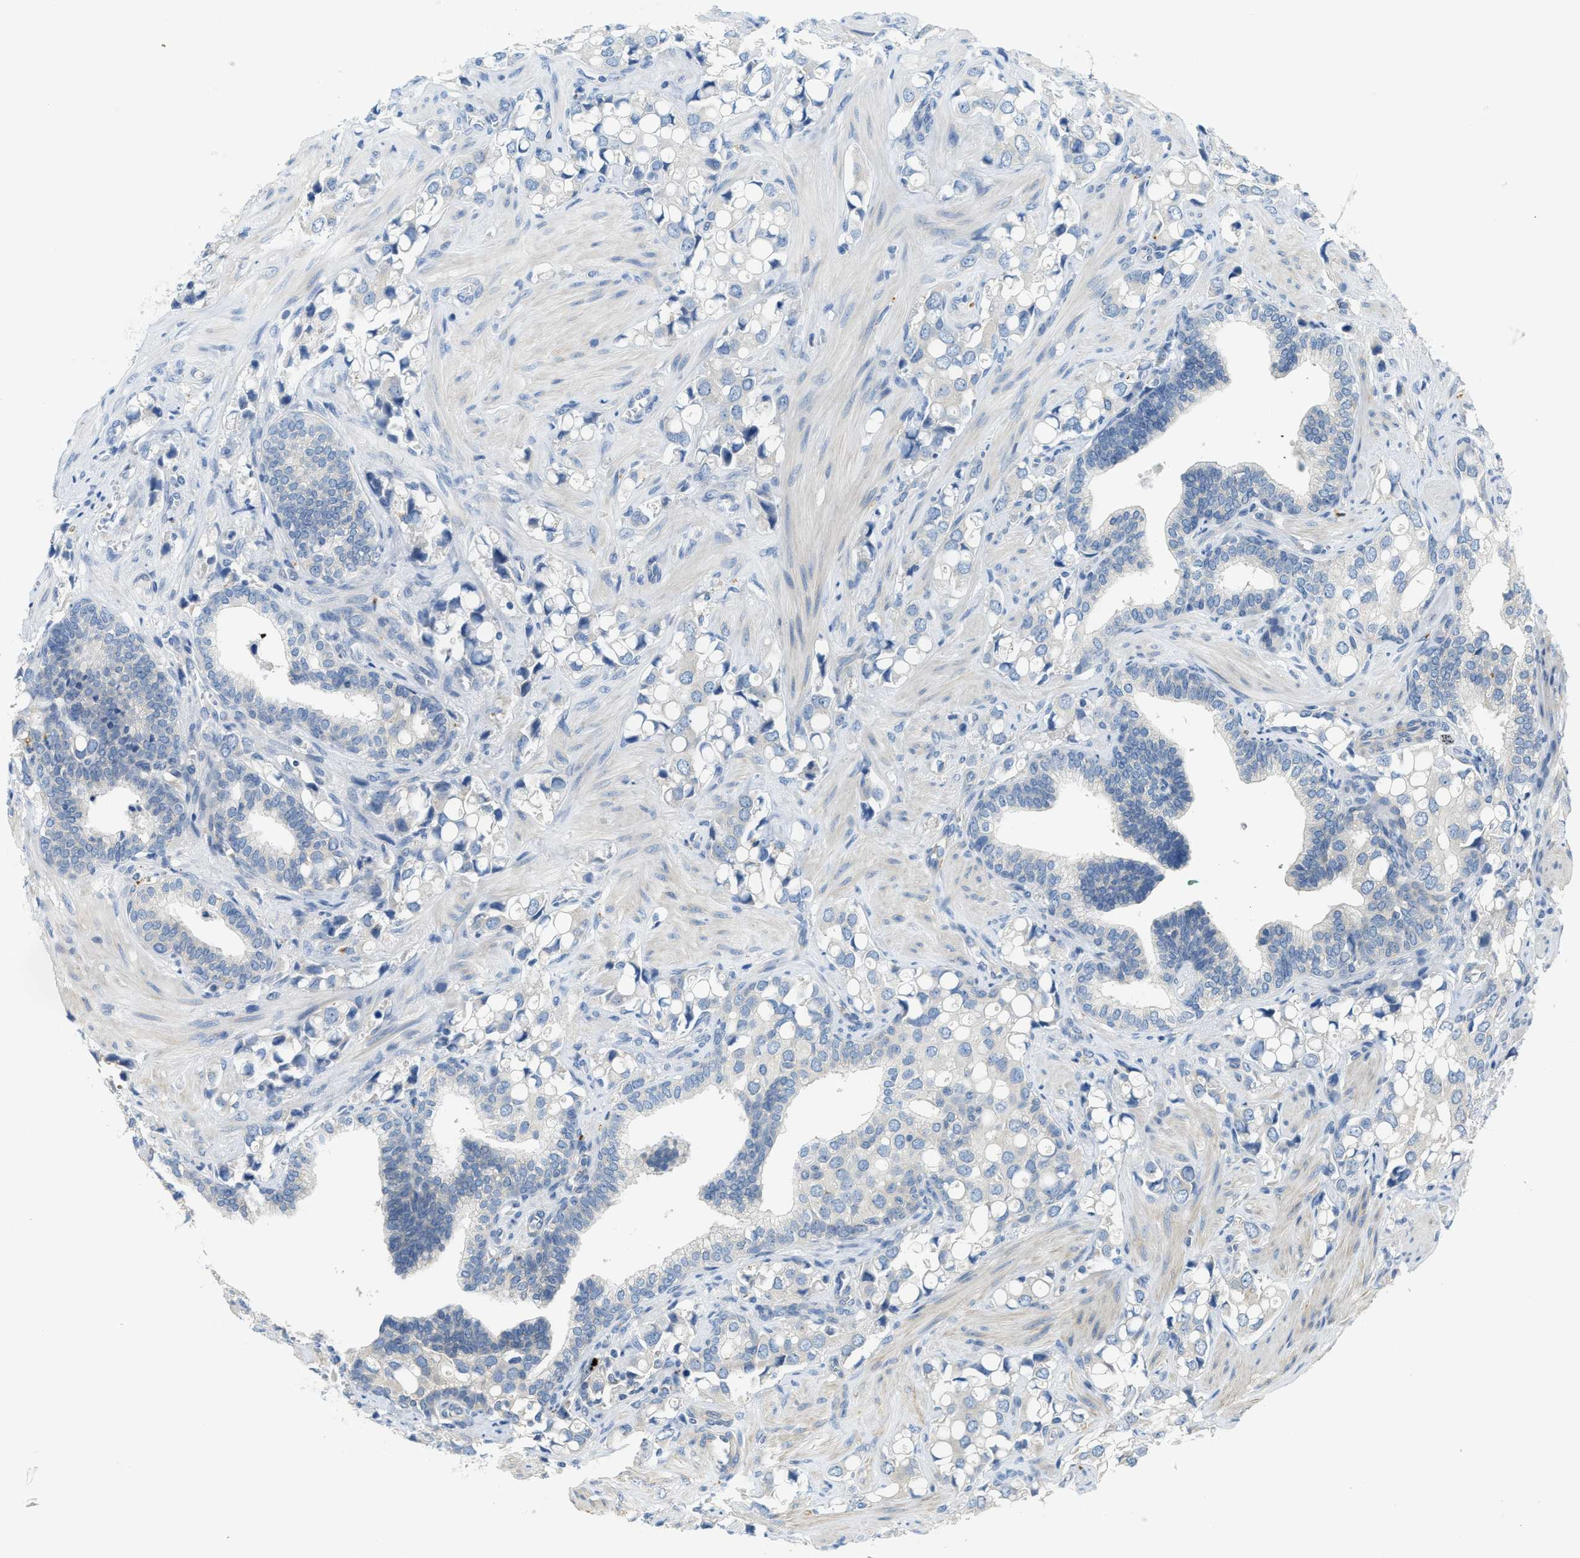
{"staining": {"intensity": "negative", "quantity": "none", "location": "none"}, "tissue": "prostate cancer", "cell_type": "Tumor cells", "image_type": "cancer", "snomed": [{"axis": "morphology", "description": "Adenocarcinoma, High grade"}, {"axis": "topography", "description": "Prostate"}], "caption": "The immunohistochemistry (IHC) micrograph has no significant staining in tumor cells of prostate cancer tissue.", "gene": "KLHDC10", "patient": {"sex": "male", "age": 52}}